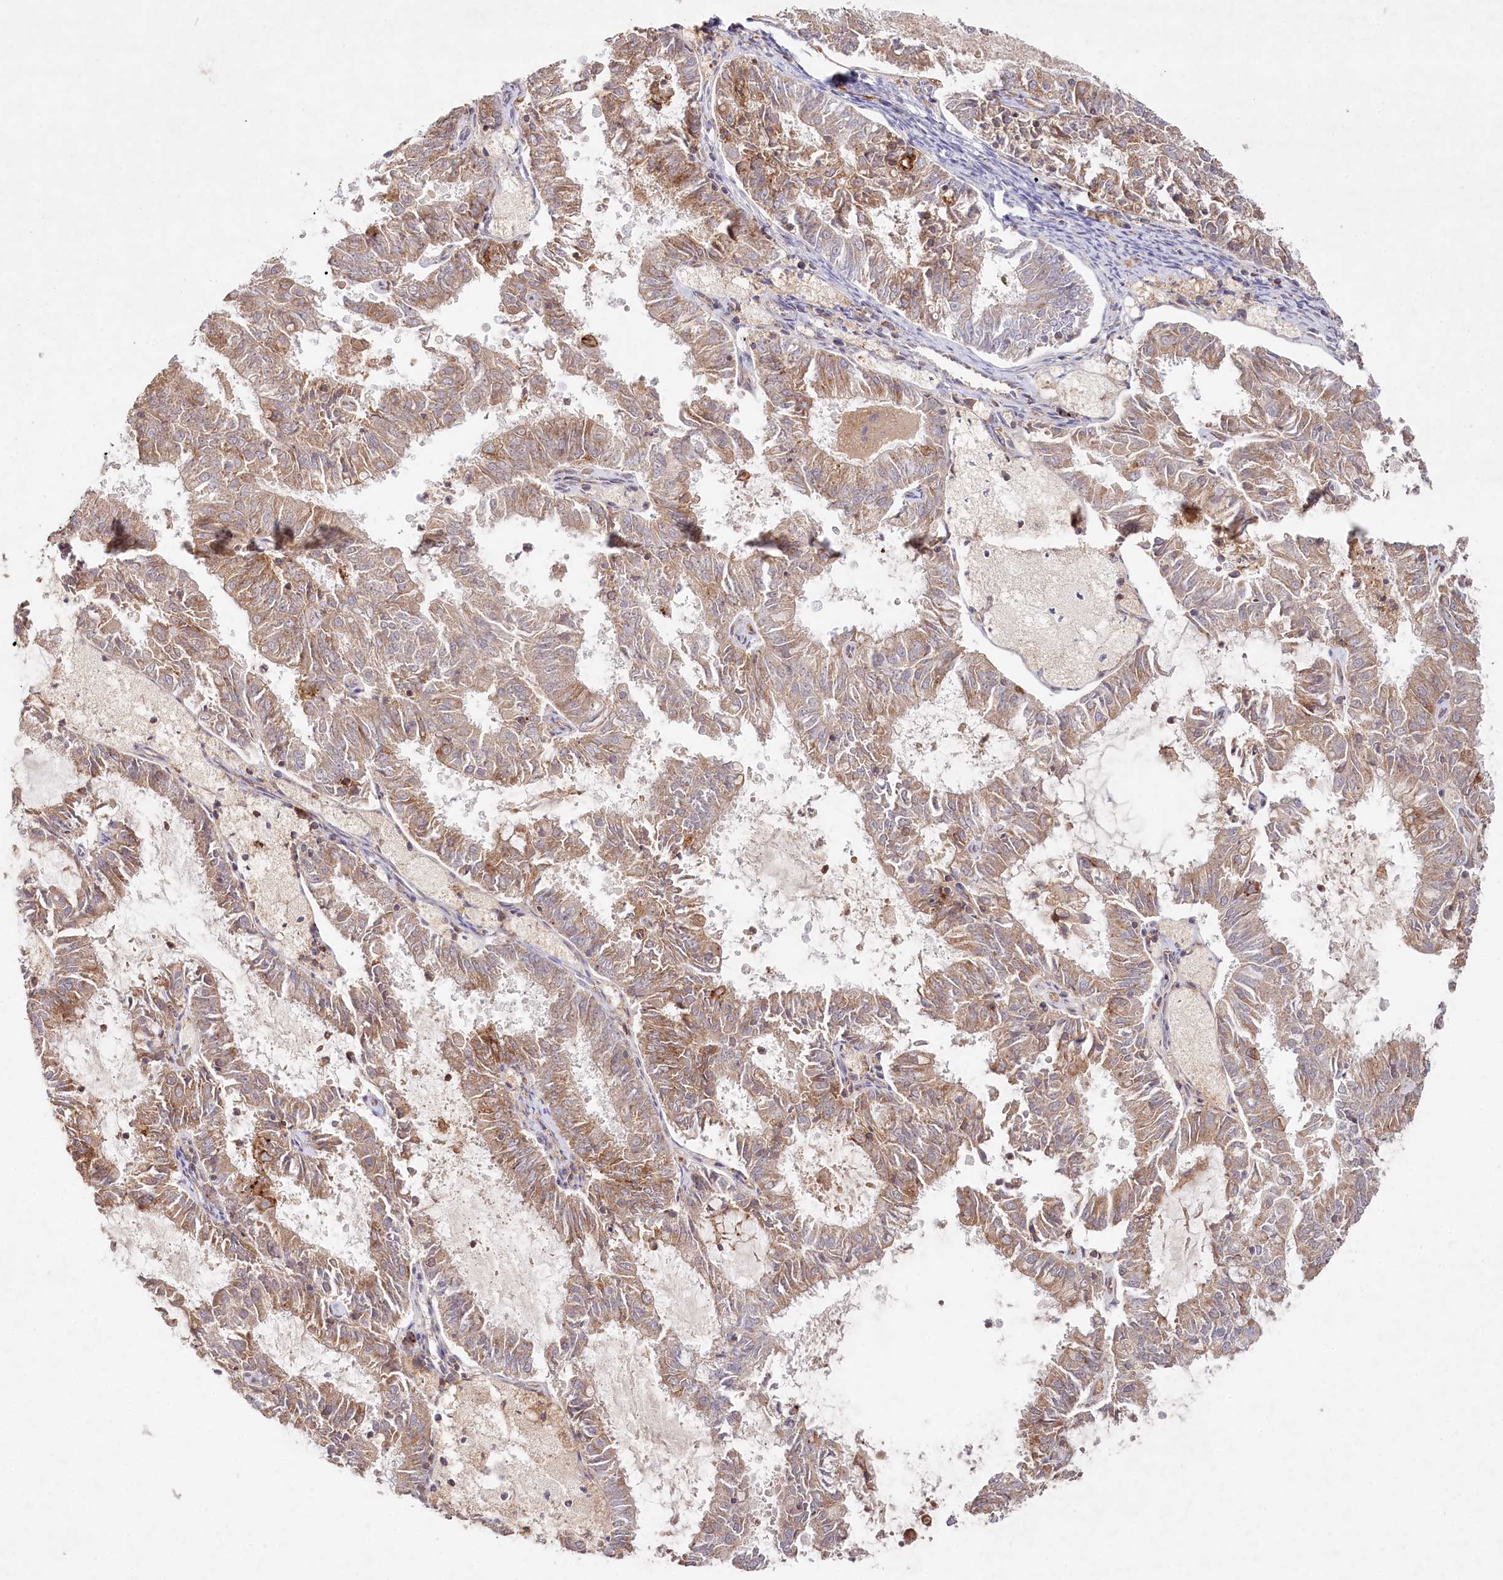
{"staining": {"intensity": "moderate", "quantity": ">75%", "location": "cytoplasmic/membranous"}, "tissue": "endometrial cancer", "cell_type": "Tumor cells", "image_type": "cancer", "snomed": [{"axis": "morphology", "description": "Adenocarcinoma, NOS"}, {"axis": "topography", "description": "Endometrium"}], "caption": "This photomicrograph displays endometrial cancer stained with immunohistochemistry (IHC) to label a protein in brown. The cytoplasmic/membranous of tumor cells show moderate positivity for the protein. Nuclei are counter-stained blue.", "gene": "RBP5", "patient": {"sex": "female", "age": 57}}